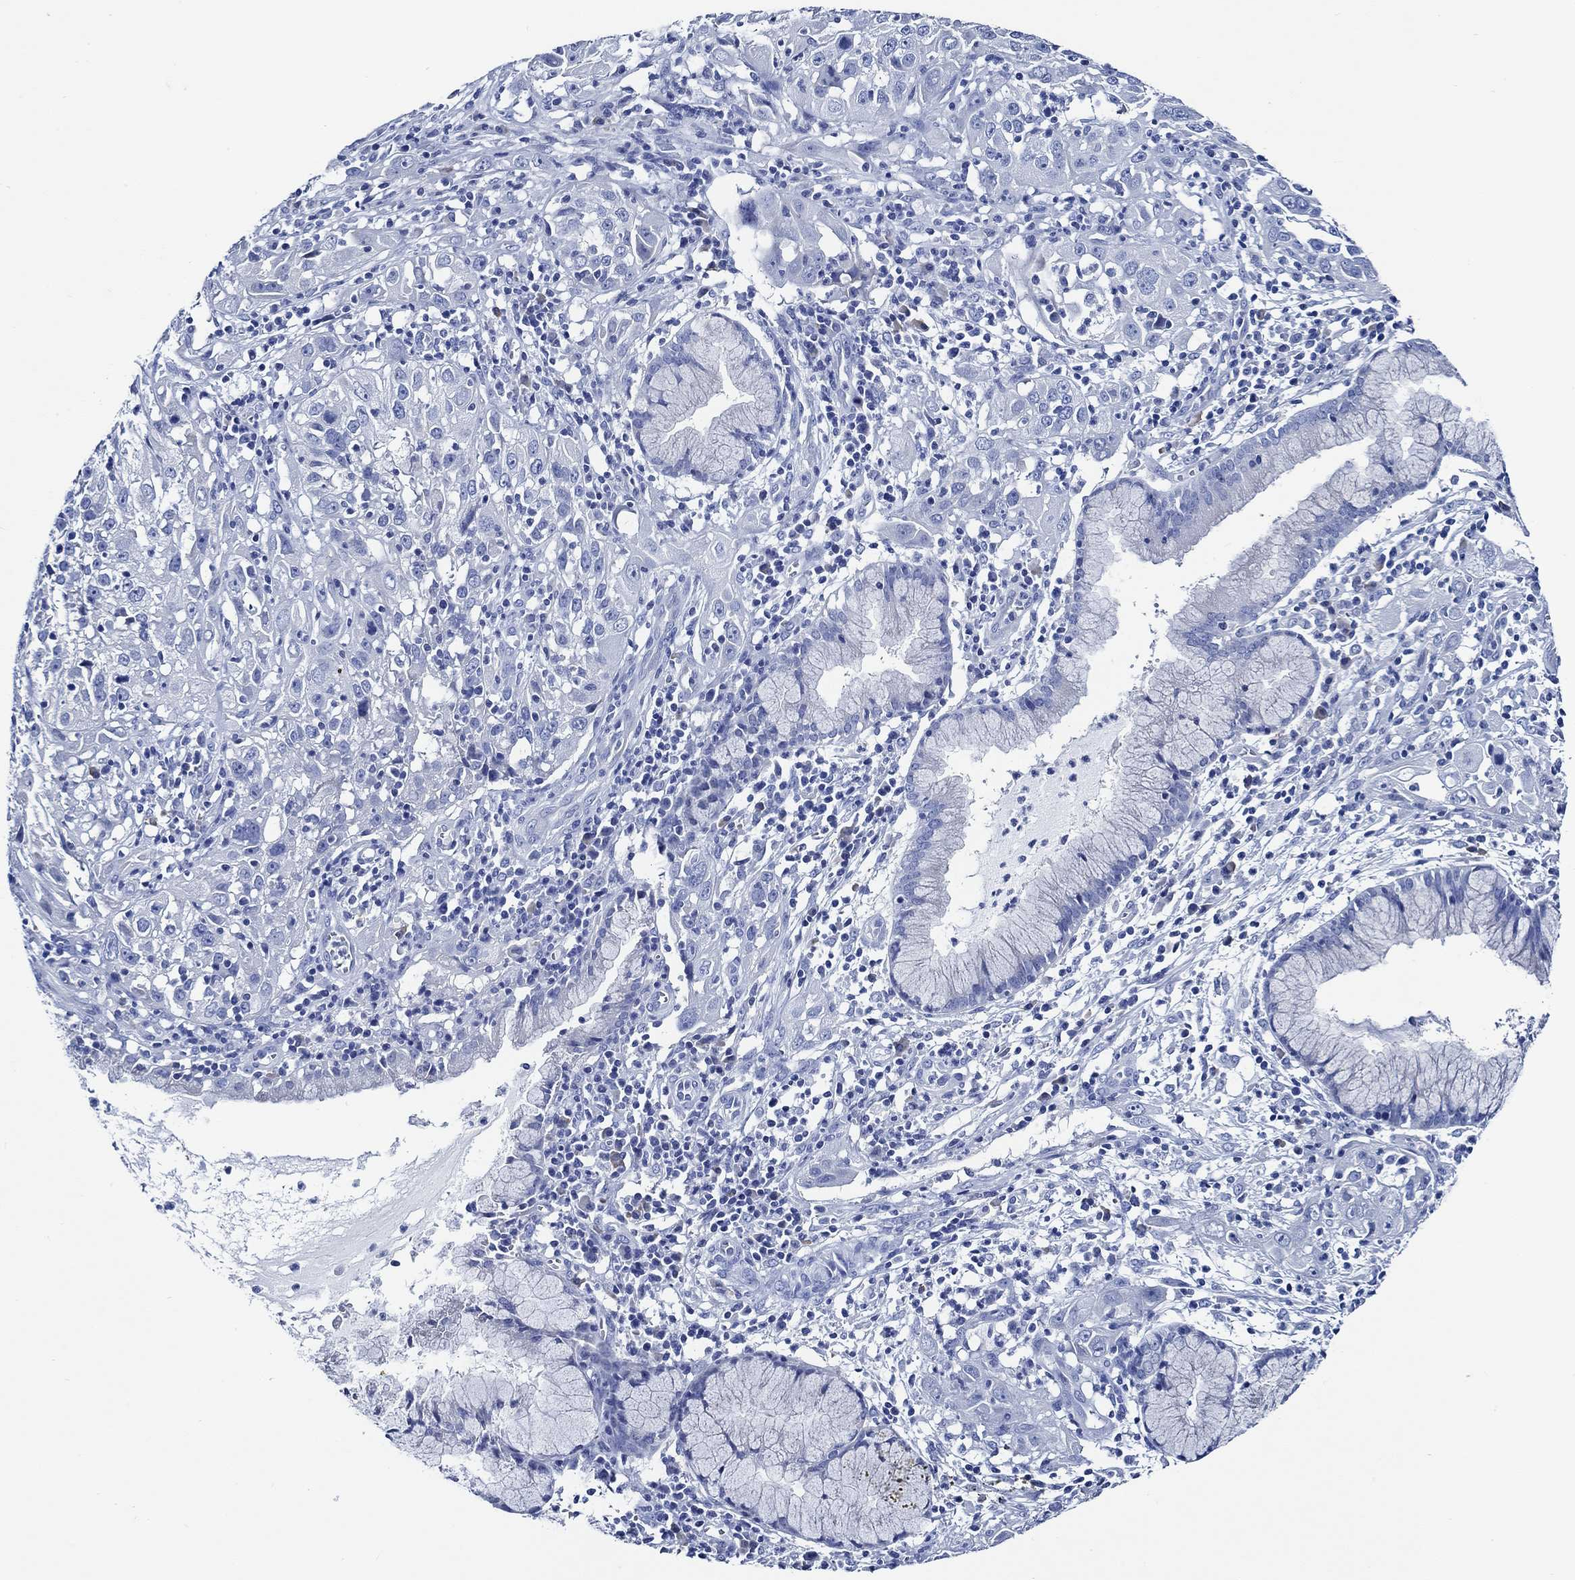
{"staining": {"intensity": "negative", "quantity": "none", "location": "none"}, "tissue": "cervical cancer", "cell_type": "Tumor cells", "image_type": "cancer", "snomed": [{"axis": "morphology", "description": "Squamous cell carcinoma, NOS"}, {"axis": "topography", "description": "Cervix"}], "caption": "Protein analysis of squamous cell carcinoma (cervical) reveals no significant positivity in tumor cells. (DAB immunohistochemistry with hematoxylin counter stain).", "gene": "WDR62", "patient": {"sex": "female", "age": 32}}